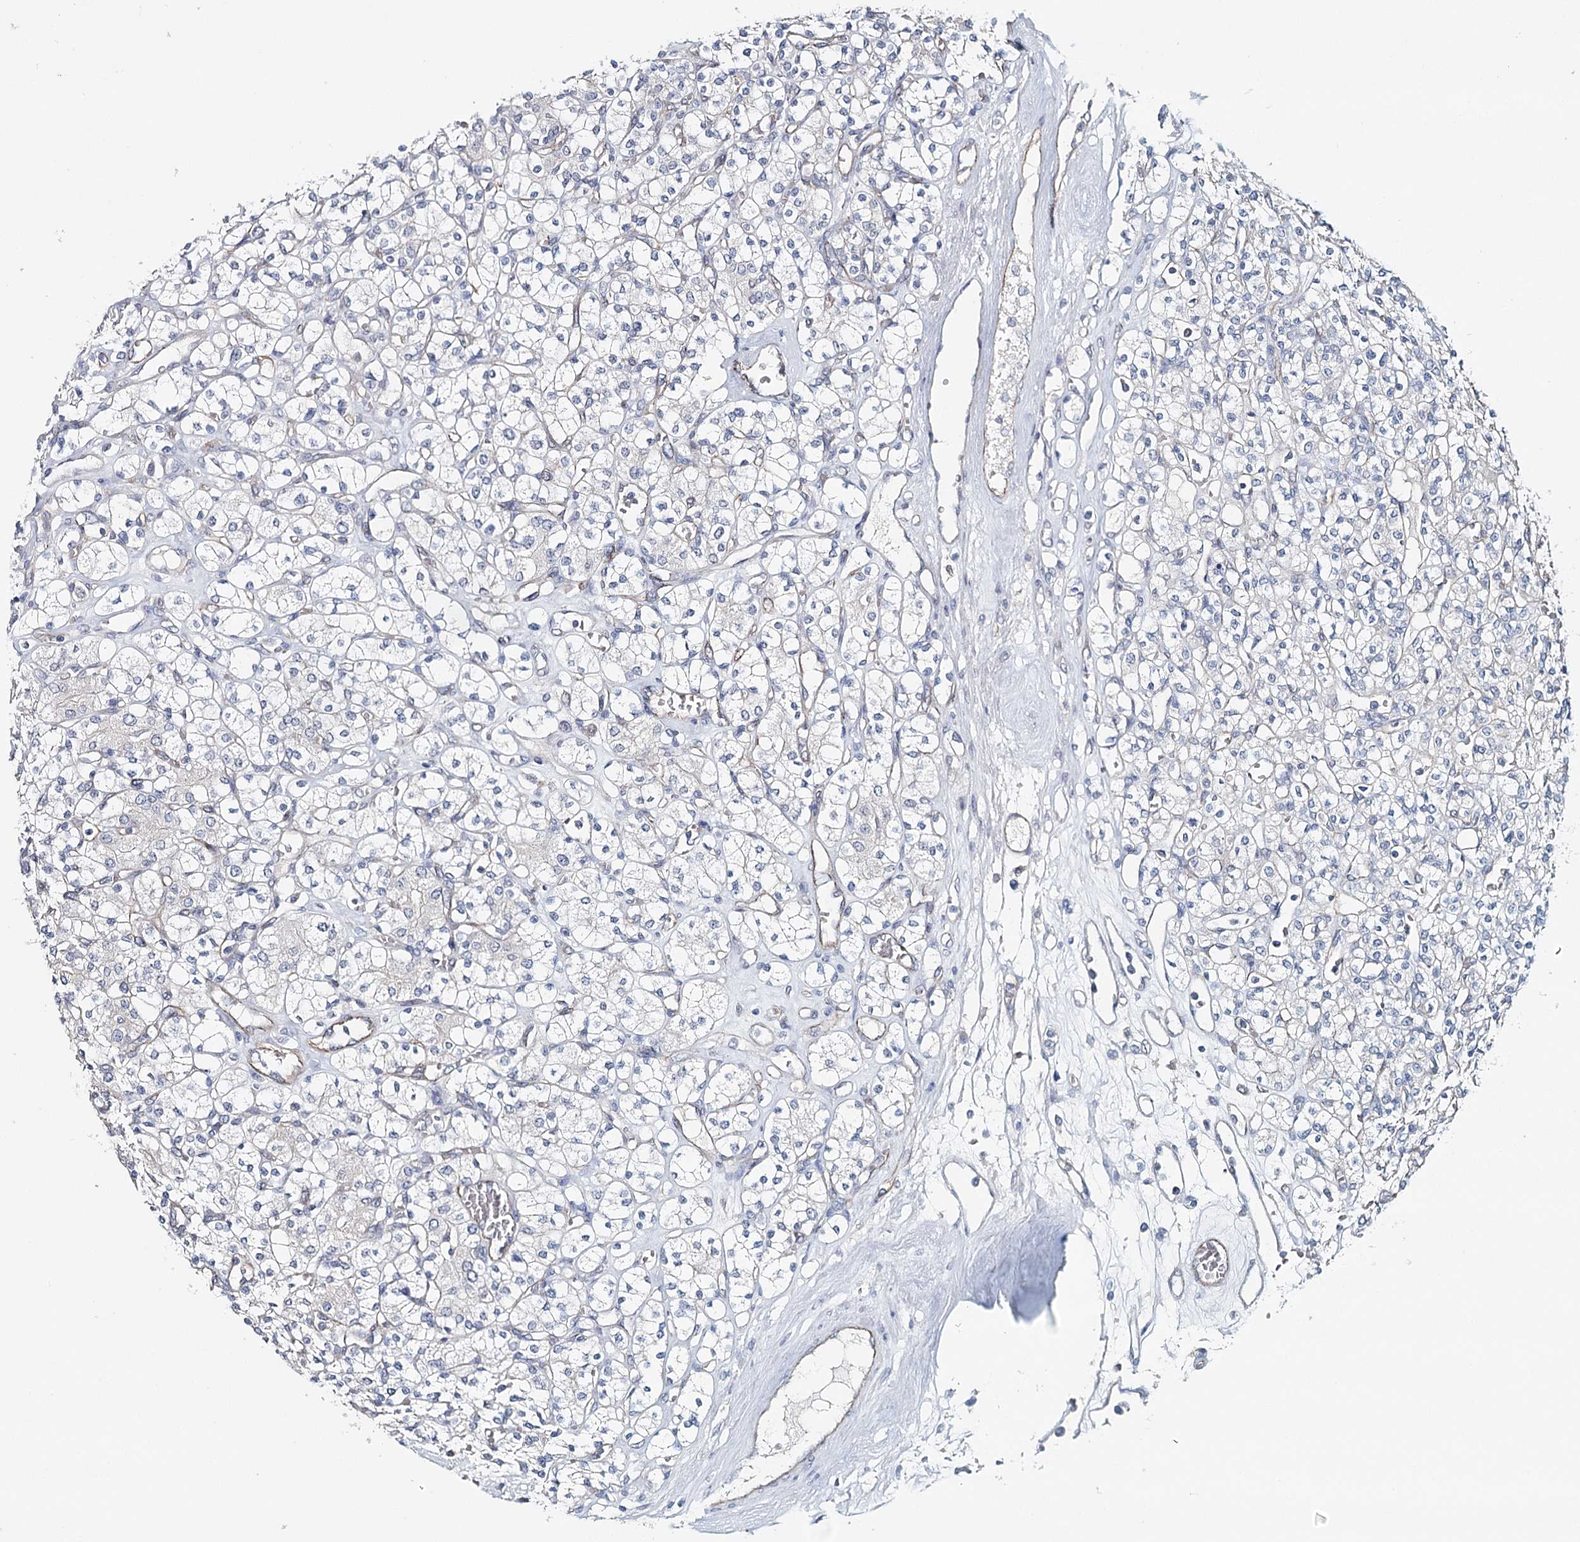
{"staining": {"intensity": "negative", "quantity": "none", "location": "none"}, "tissue": "renal cancer", "cell_type": "Tumor cells", "image_type": "cancer", "snomed": [{"axis": "morphology", "description": "Adenocarcinoma, NOS"}, {"axis": "topography", "description": "Kidney"}], "caption": "Immunohistochemistry of human renal cancer (adenocarcinoma) demonstrates no staining in tumor cells. Brightfield microscopy of IHC stained with DAB (brown) and hematoxylin (blue), captured at high magnification.", "gene": "SYNPO", "patient": {"sex": "male", "age": 77}}